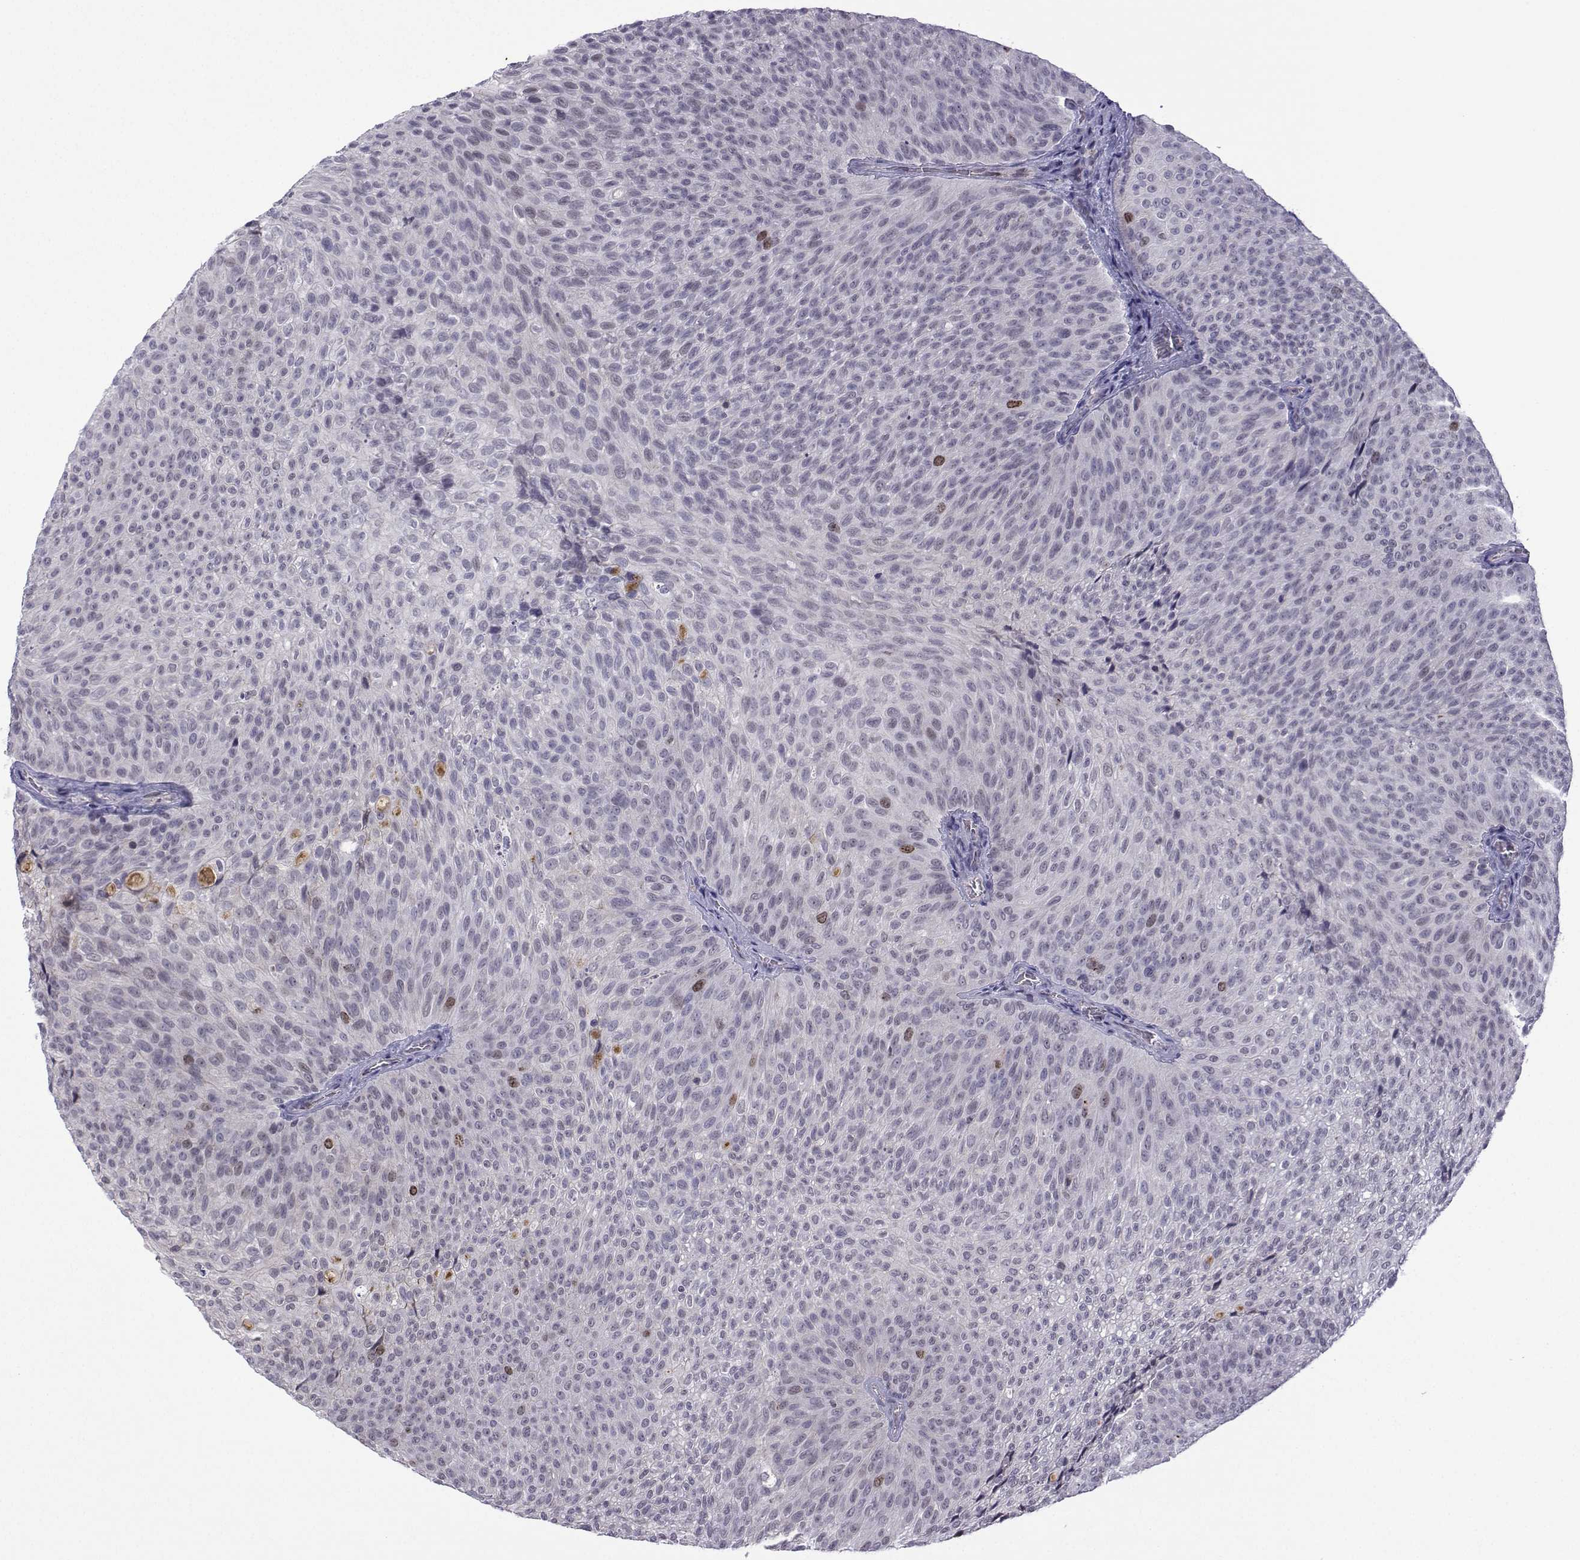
{"staining": {"intensity": "moderate", "quantity": "<25%", "location": "nuclear"}, "tissue": "urothelial cancer", "cell_type": "Tumor cells", "image_type": "cancer", "snomed": [{"axis": "morphology", "description": "Urothelial carcinoma, Low grade"}, {"axis": "topography", "description": "Urinary bladder"}], "caption": "The photomicrograph displays staining of urothelial cancer, revealing moderate nuclear protein positivity (brown color) within tumor cells.", "gene": "INCENP", "patient": {"sex": "male", "age": 78}}